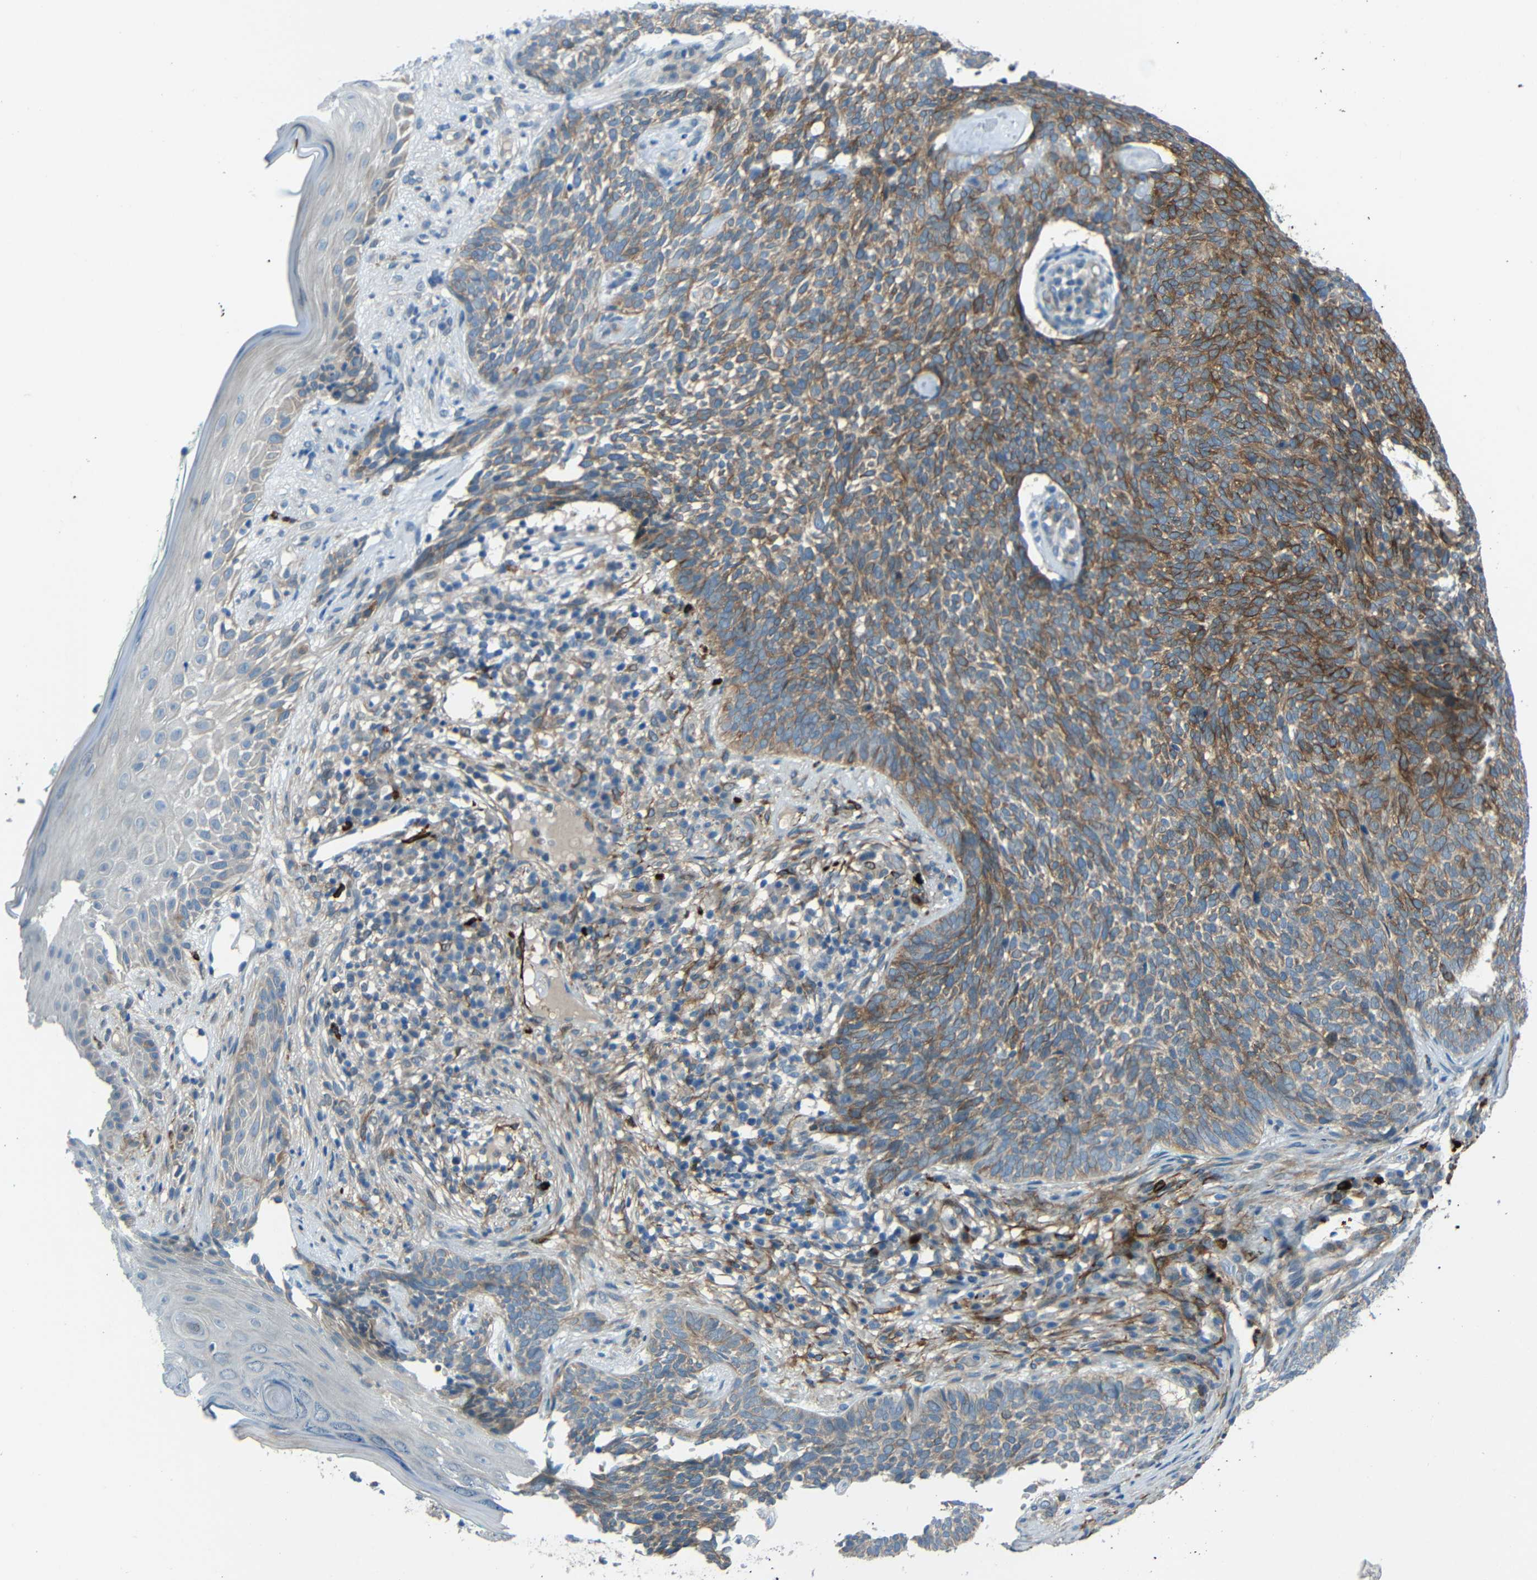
{"staining": {"intensity": "moderate", "quantity": "25%-75%", "location": "cytoplasmic/membranous"}, "tissue": "skin cancer", "cell_type": "Tumor cells", "image_type": "cancer", "snomed": [{"axis": "morphology", "description": "Basal cell carcinoma"}, {"axis": "topography", "description": "Skin"}], "caption": "A high-resolution image shows IHC staining of skin basal cell carcinoma, which exhibits moderate cytoplasmic/membranous staining in approximately 25%-75% of tumor cells. The protein is shown in brown color, while the nuclei are stained blue.", "gene": "DCLK1", "patient": {"sex": "female", "age": 84}}